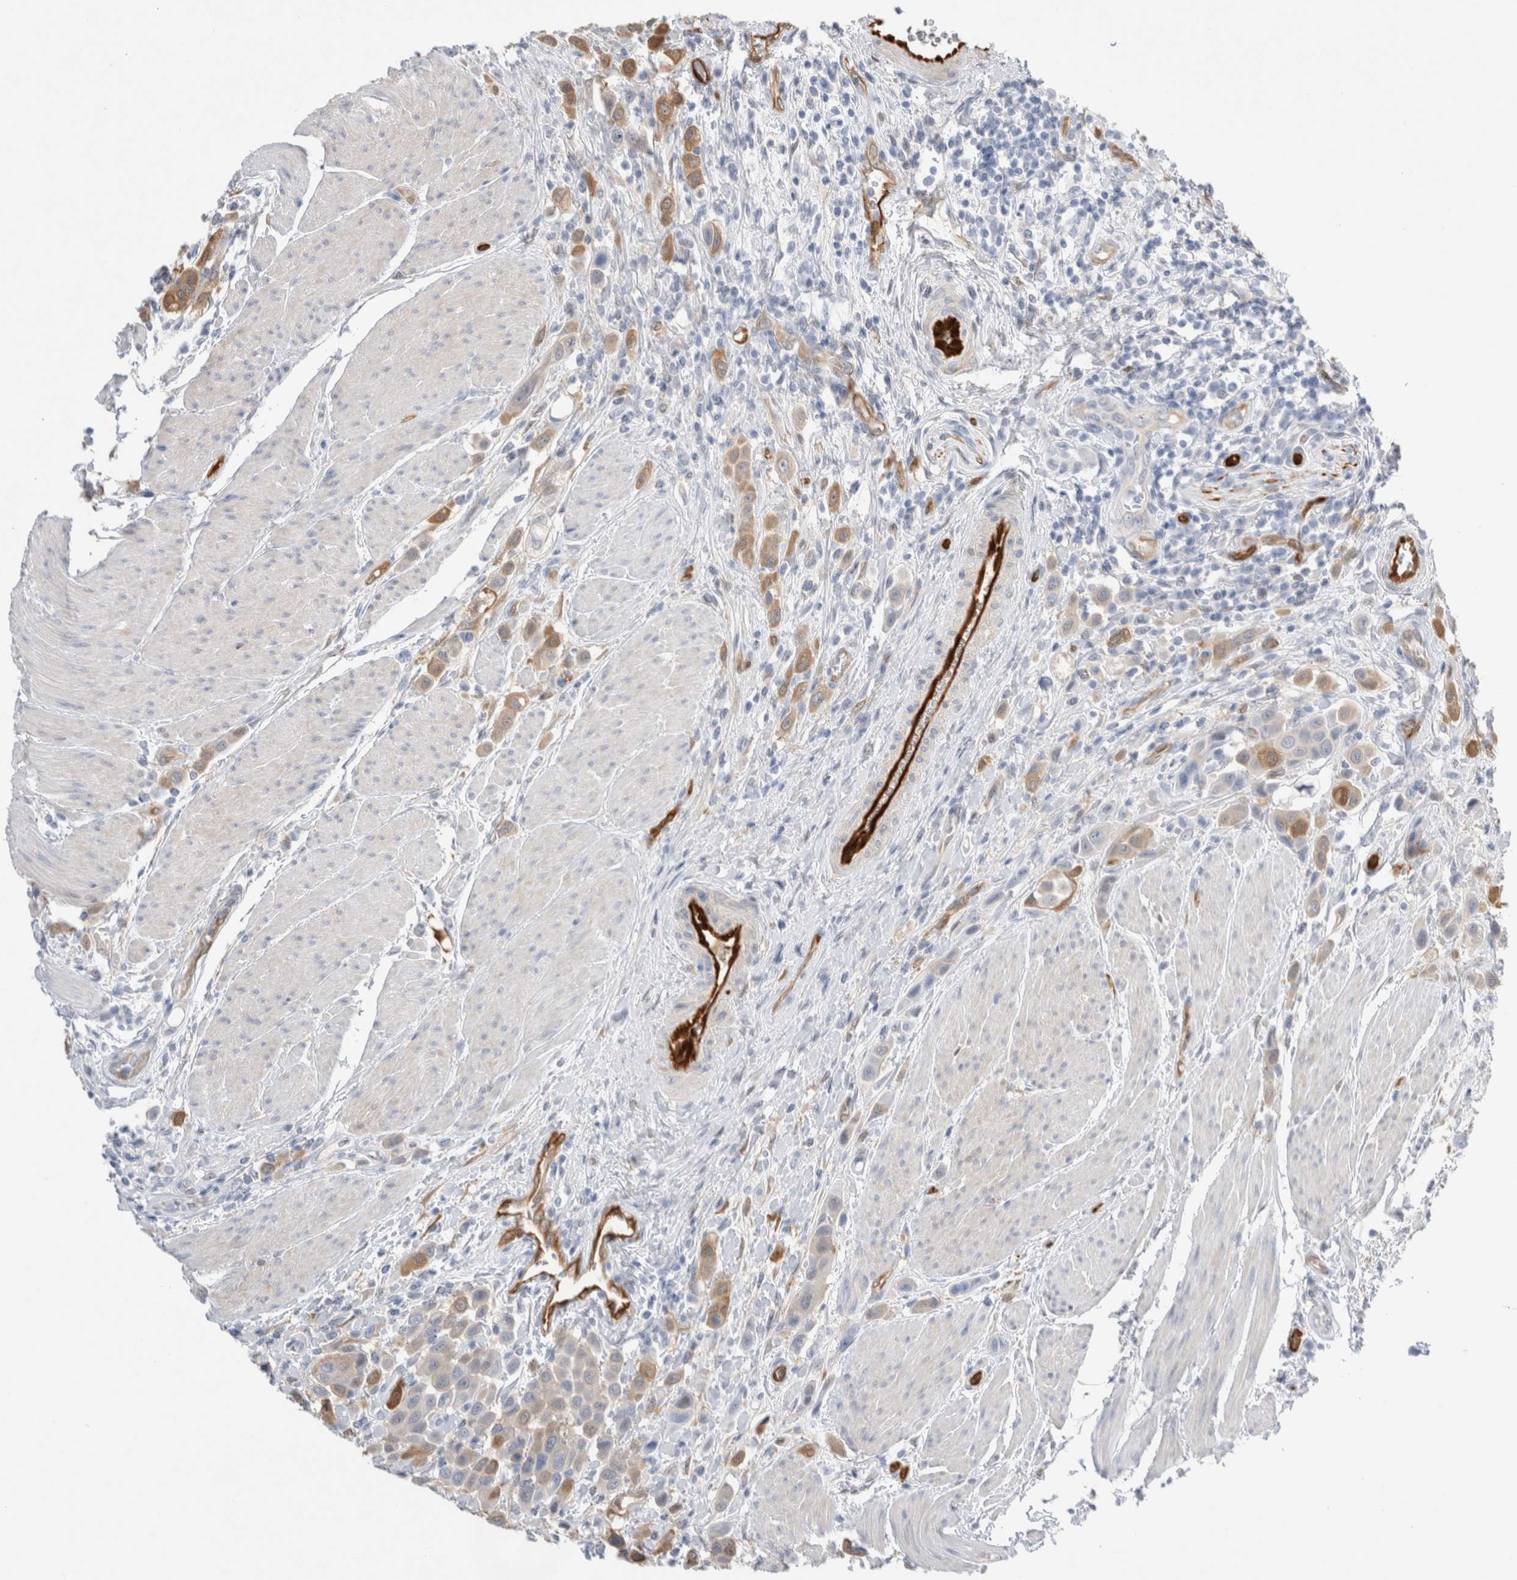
{"staining": {"intensity": "moderate", "quantity": "<25%", "location": "cytoplasmic/membranous"}, "tissue": "urothelial cancer", "cell_type": "Tumor cells", "image_type": "cancer", "snomed": [{"axis": "morphology", "description": "Urothelial carcinoma, High grade"}, {"axis": "topography", "description": "Urinary bladder"}], "caption": "Immunohistochemistry image of high-grade urothelial carcinoma stained for a protein (brown), which reveals low levels of moderate cytoplasmic/membranous expression in about <25% of tumor cells.", "gene": "NAPEPLD", "patient": {"sex": "male", "age": 50}}